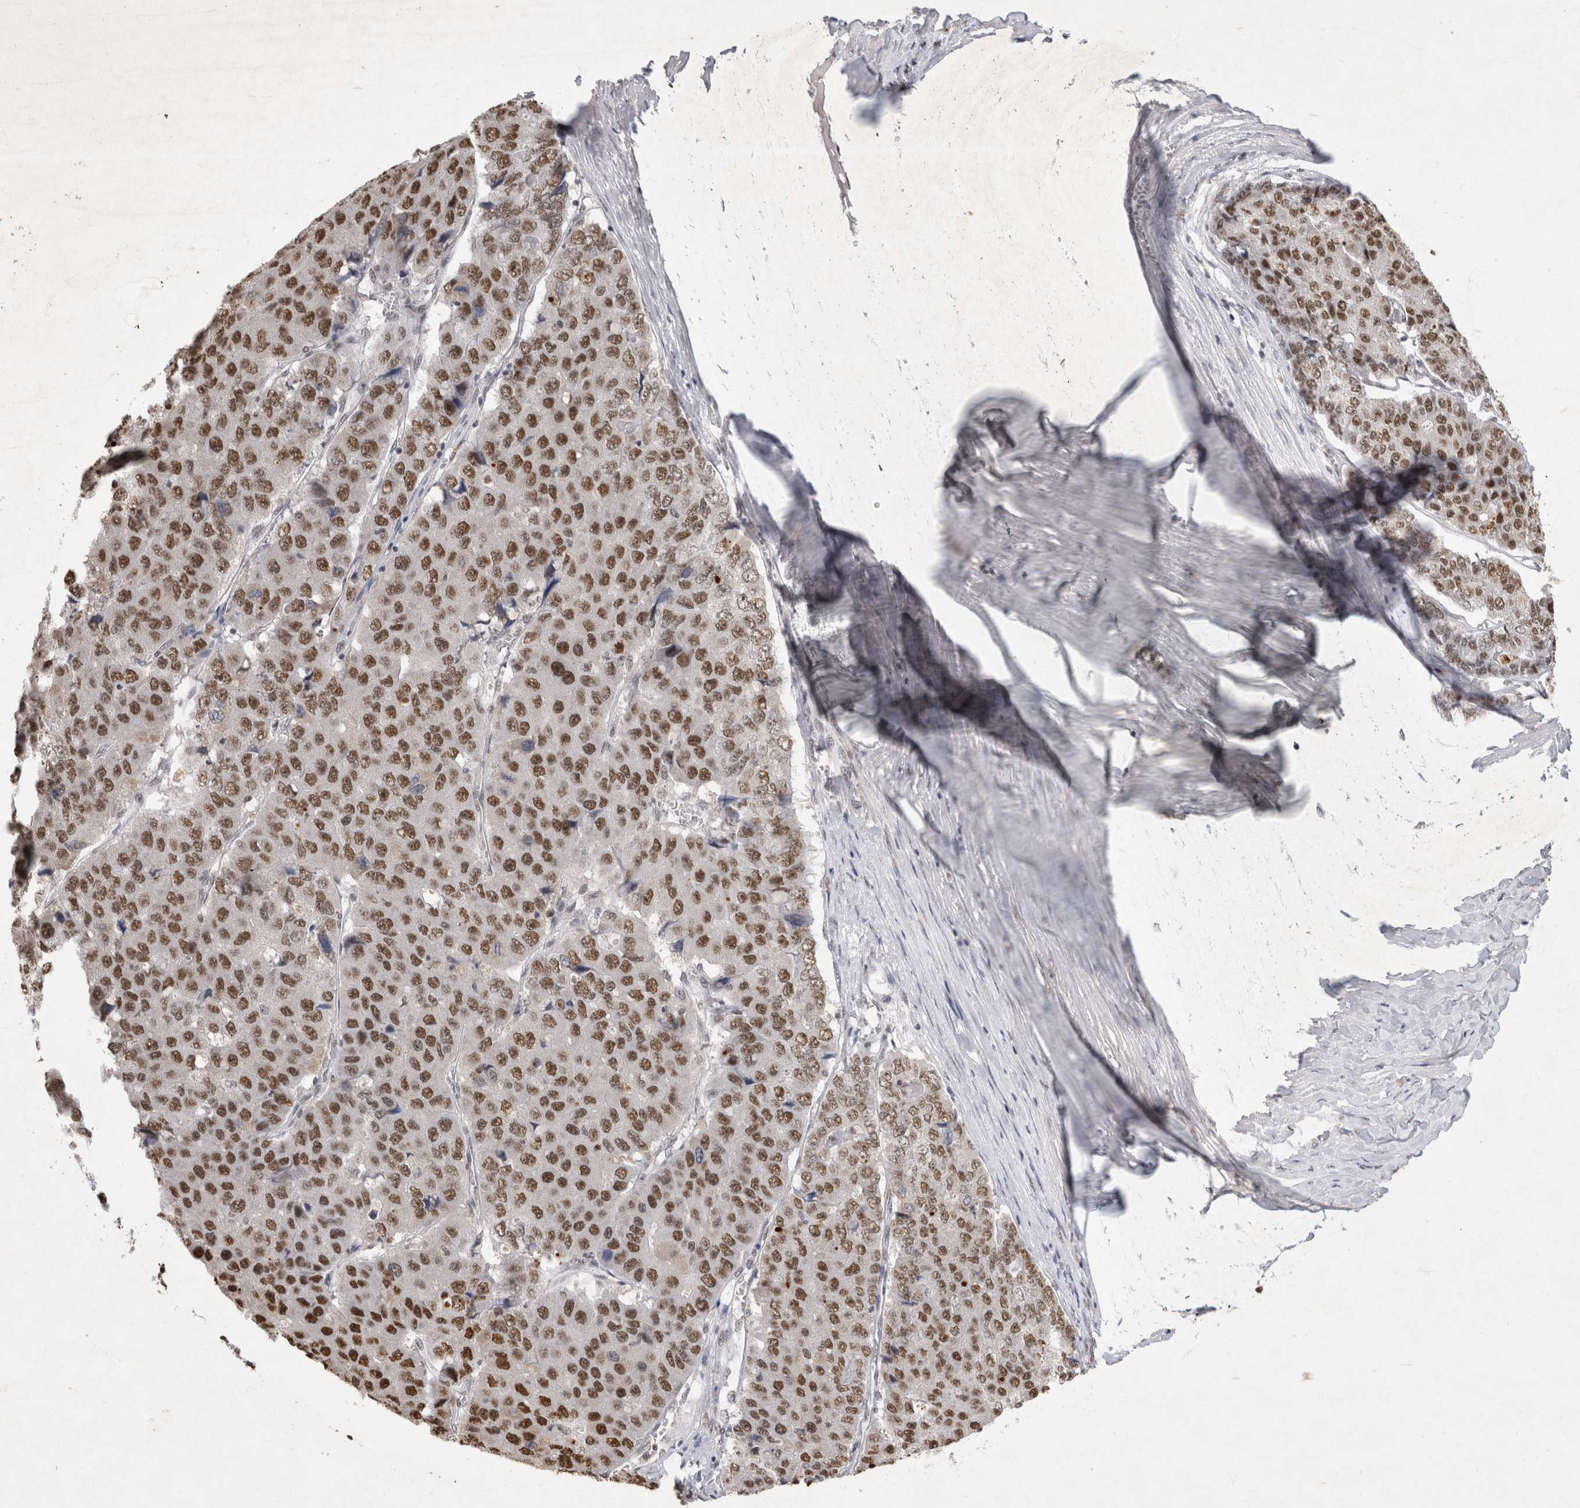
{"staining": {"intensity": "moderate", "quantity": ">75%", "location": "nuclear"}, "tissue": "pancreatic cancer", "cell_type": "Tumor cells", "image_type": "cancer", "snomed": [{"axis": "morphology", "description": "Adenocarcinoma, NOS"}, {"axis": "topography", "description": "Pancreas"}], "caption": "Immunohistochemical staining of human pancreatic cancer (adenocarcinoma) reveals medium levels of moderate nuclear protein positivity in approximately >75% of tumor cells. The protein is shown in brown color, while the nuclei are stained blue.", "gene": "XRCC5", "patient": {"sex": "male", "age": 50}}